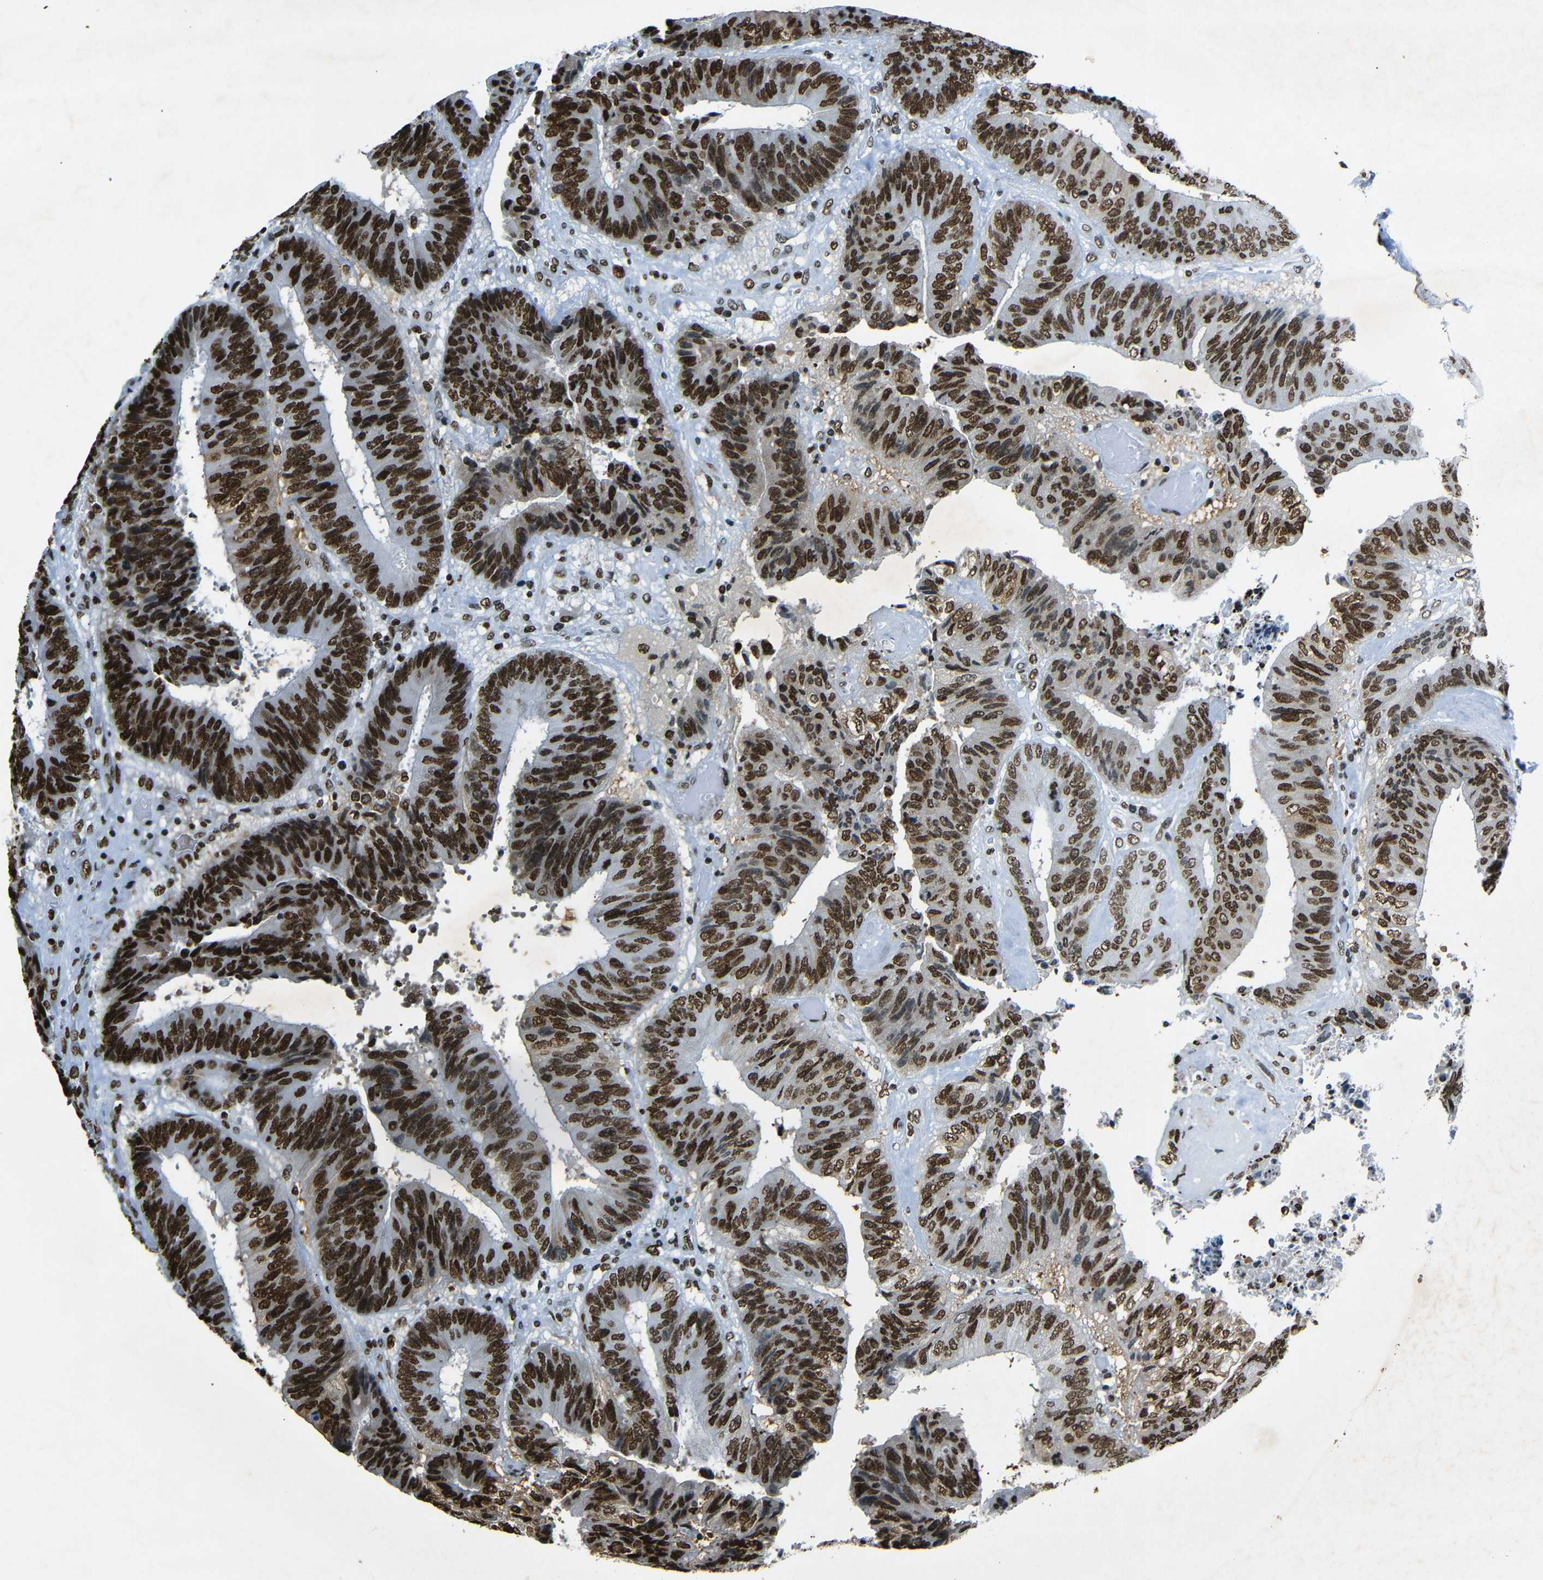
{"staining": {"intensity": "strong", "quantity": ">75%", "location": "nuclear"}, "tissue": "colorectal cancer", "cell_type": "Tumor cells", "image_type": "cancer", "snomed": [{"axis": "morphology", "description": "Adenocarcinoma, NOS"}, {"axis": "topography", "description": "Rectum"}], "caption": "Immunohistochemical staining of human adenocarcinoma (colorectal) reveals strong nuclear protein positivity in about >75% of tumor cells.", "gene": "HMGN1", "patient": {"sex": "male", "age": 72}}